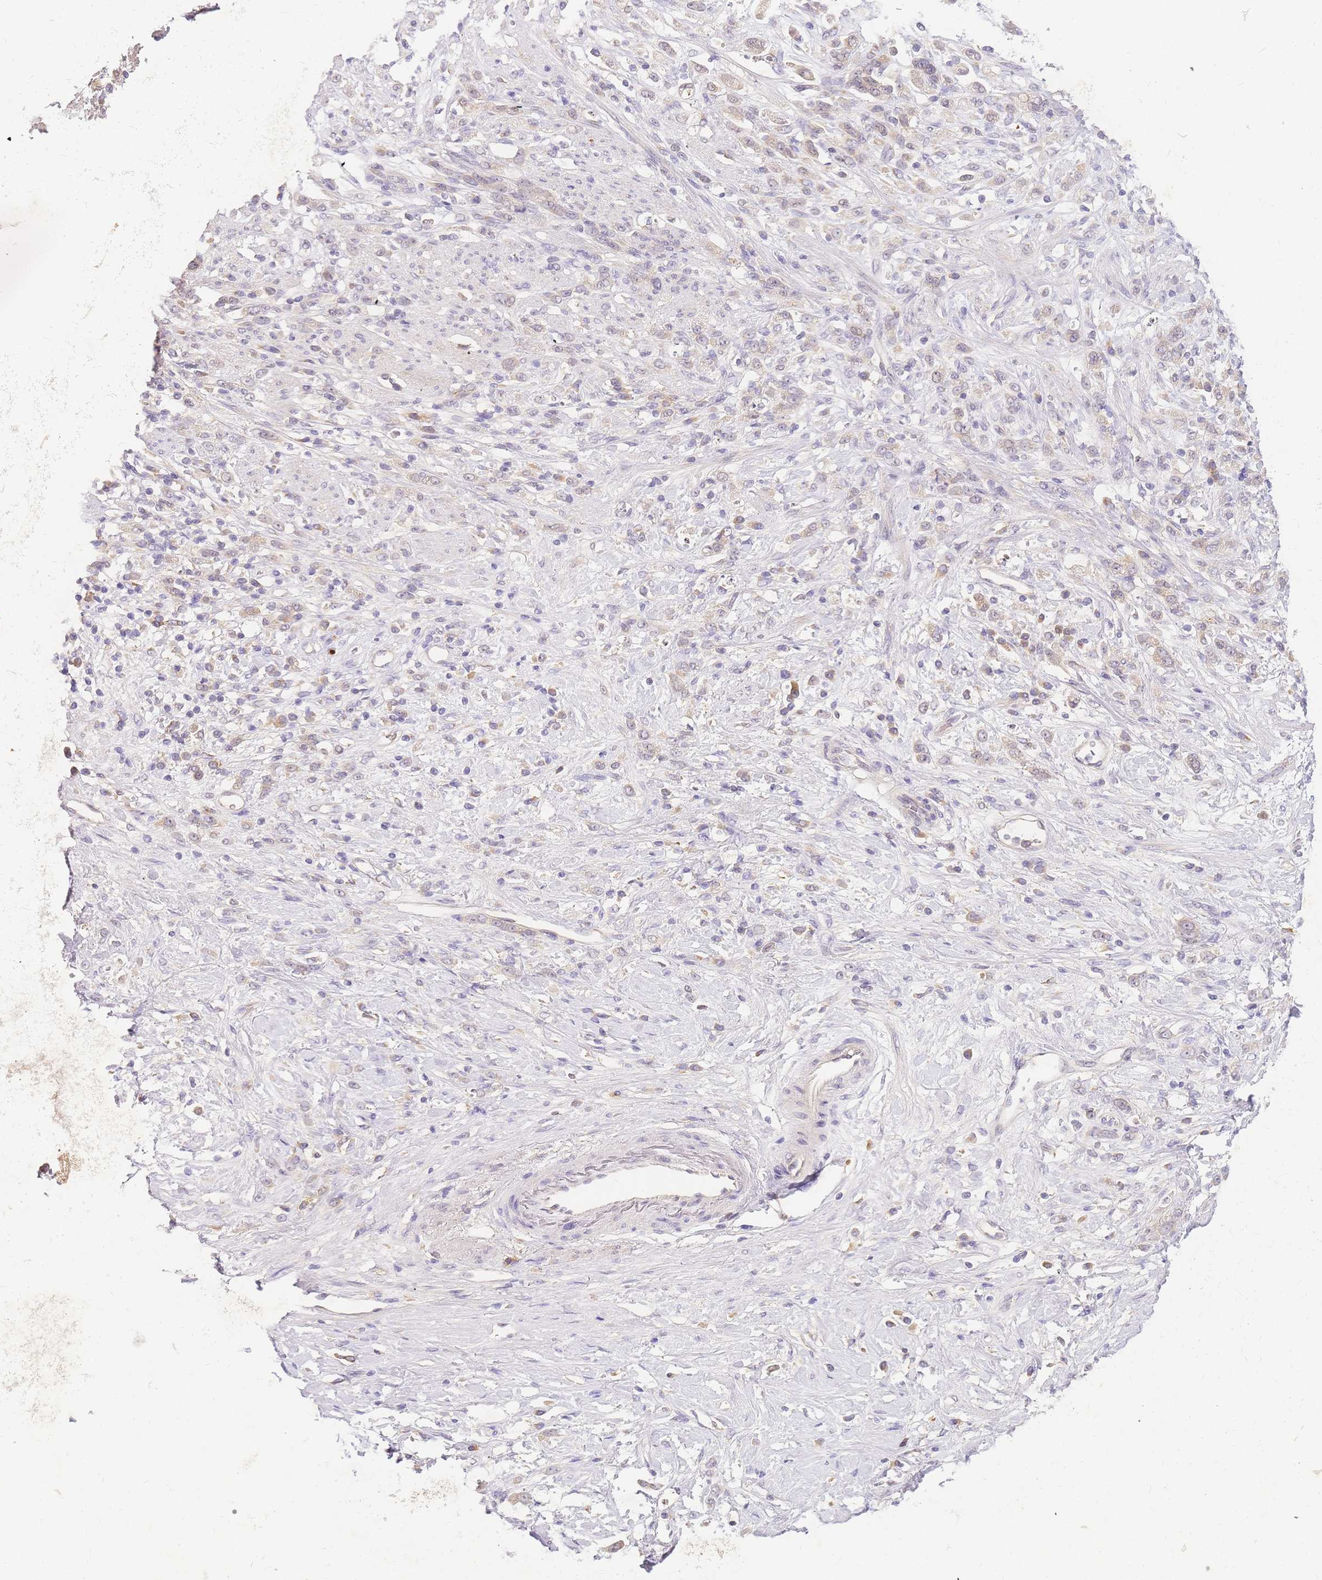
{"staining": {"intensity": "weak", "quantity": "25%-75%", "location": "cytoplasmic/membranous"}, "tissue": "stomach cancer", "cell_type": "Tumor cells", "image_type": "cancer", "snomed": [{"axis": "morphology", "description": "Adenocarcinoma, NOS"}, {"axis": "topography", "description": "Stomach"}], "caption": "Immunohistochemistry (DAB (3,3'-diaminobenzidine)) staining of human stomach cancer demonstrates weak cytoplasmic/membranous protein expression in approximately 25%-75% of tumor cells.", "gene": "ZNF577", "patient": {"sex": "female", "age": 60}}